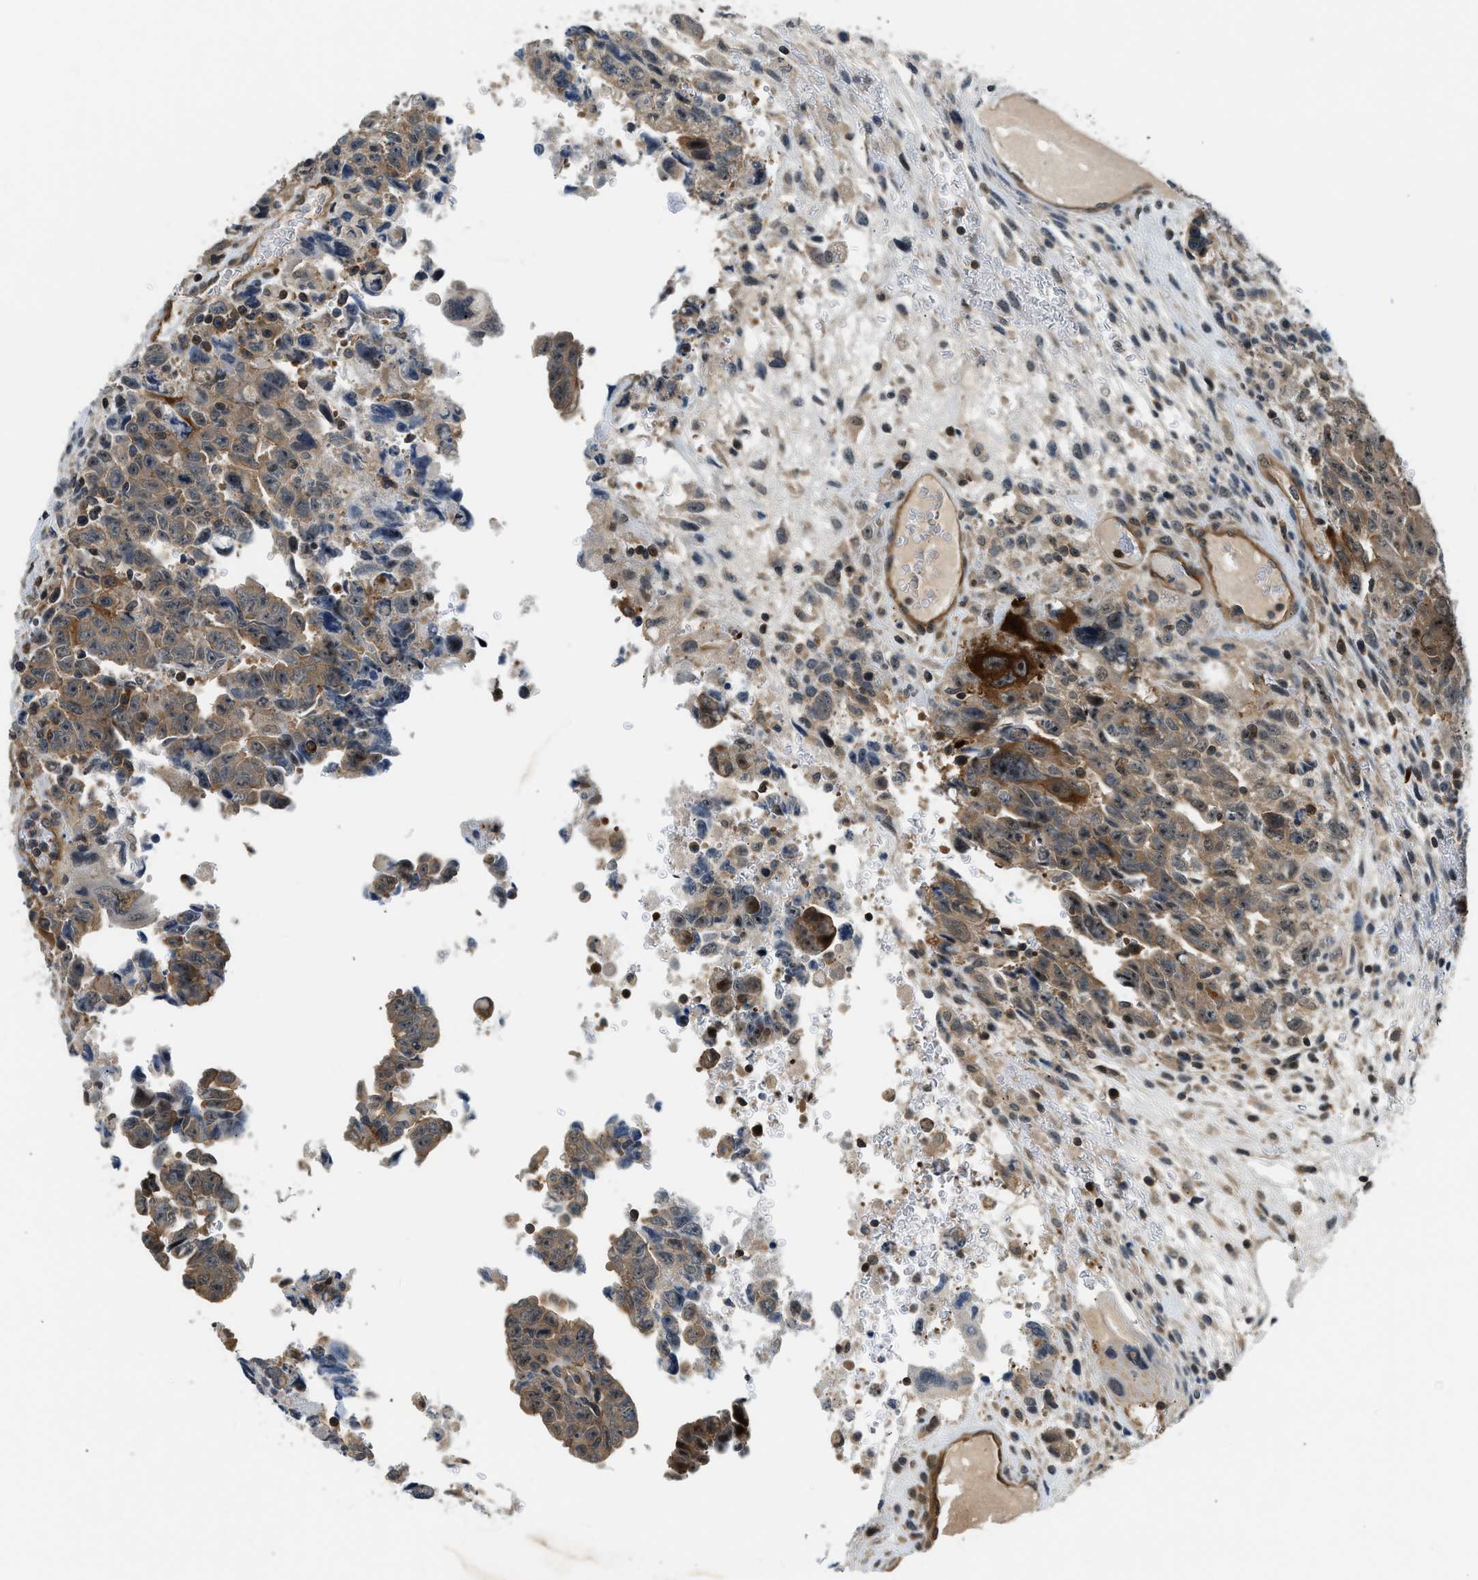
{"staining": {"intensity": "moderate", "quantity": "25%-75%", "location": "cytoplasmic/membranous,nuclear"}, "tissue": "testis cancer", "cell_type": "Tumor cells", "image_type": "cancer", "snomed": [{"axis": "morphology", "description": "Carcinoma, Embryonal, NOS"}, {"axis": "topography", "description": "Testis"}], "caption": "Immunohistochemical staining of embryonal carcinoma (testis) demonstrates medium levels of moderate cytoplasmic/membranous and nuclear protein expression in about 25%-75% of tumor cells.", "gene": "CBLB", "patient": {"sex": "male", "age": 28}}